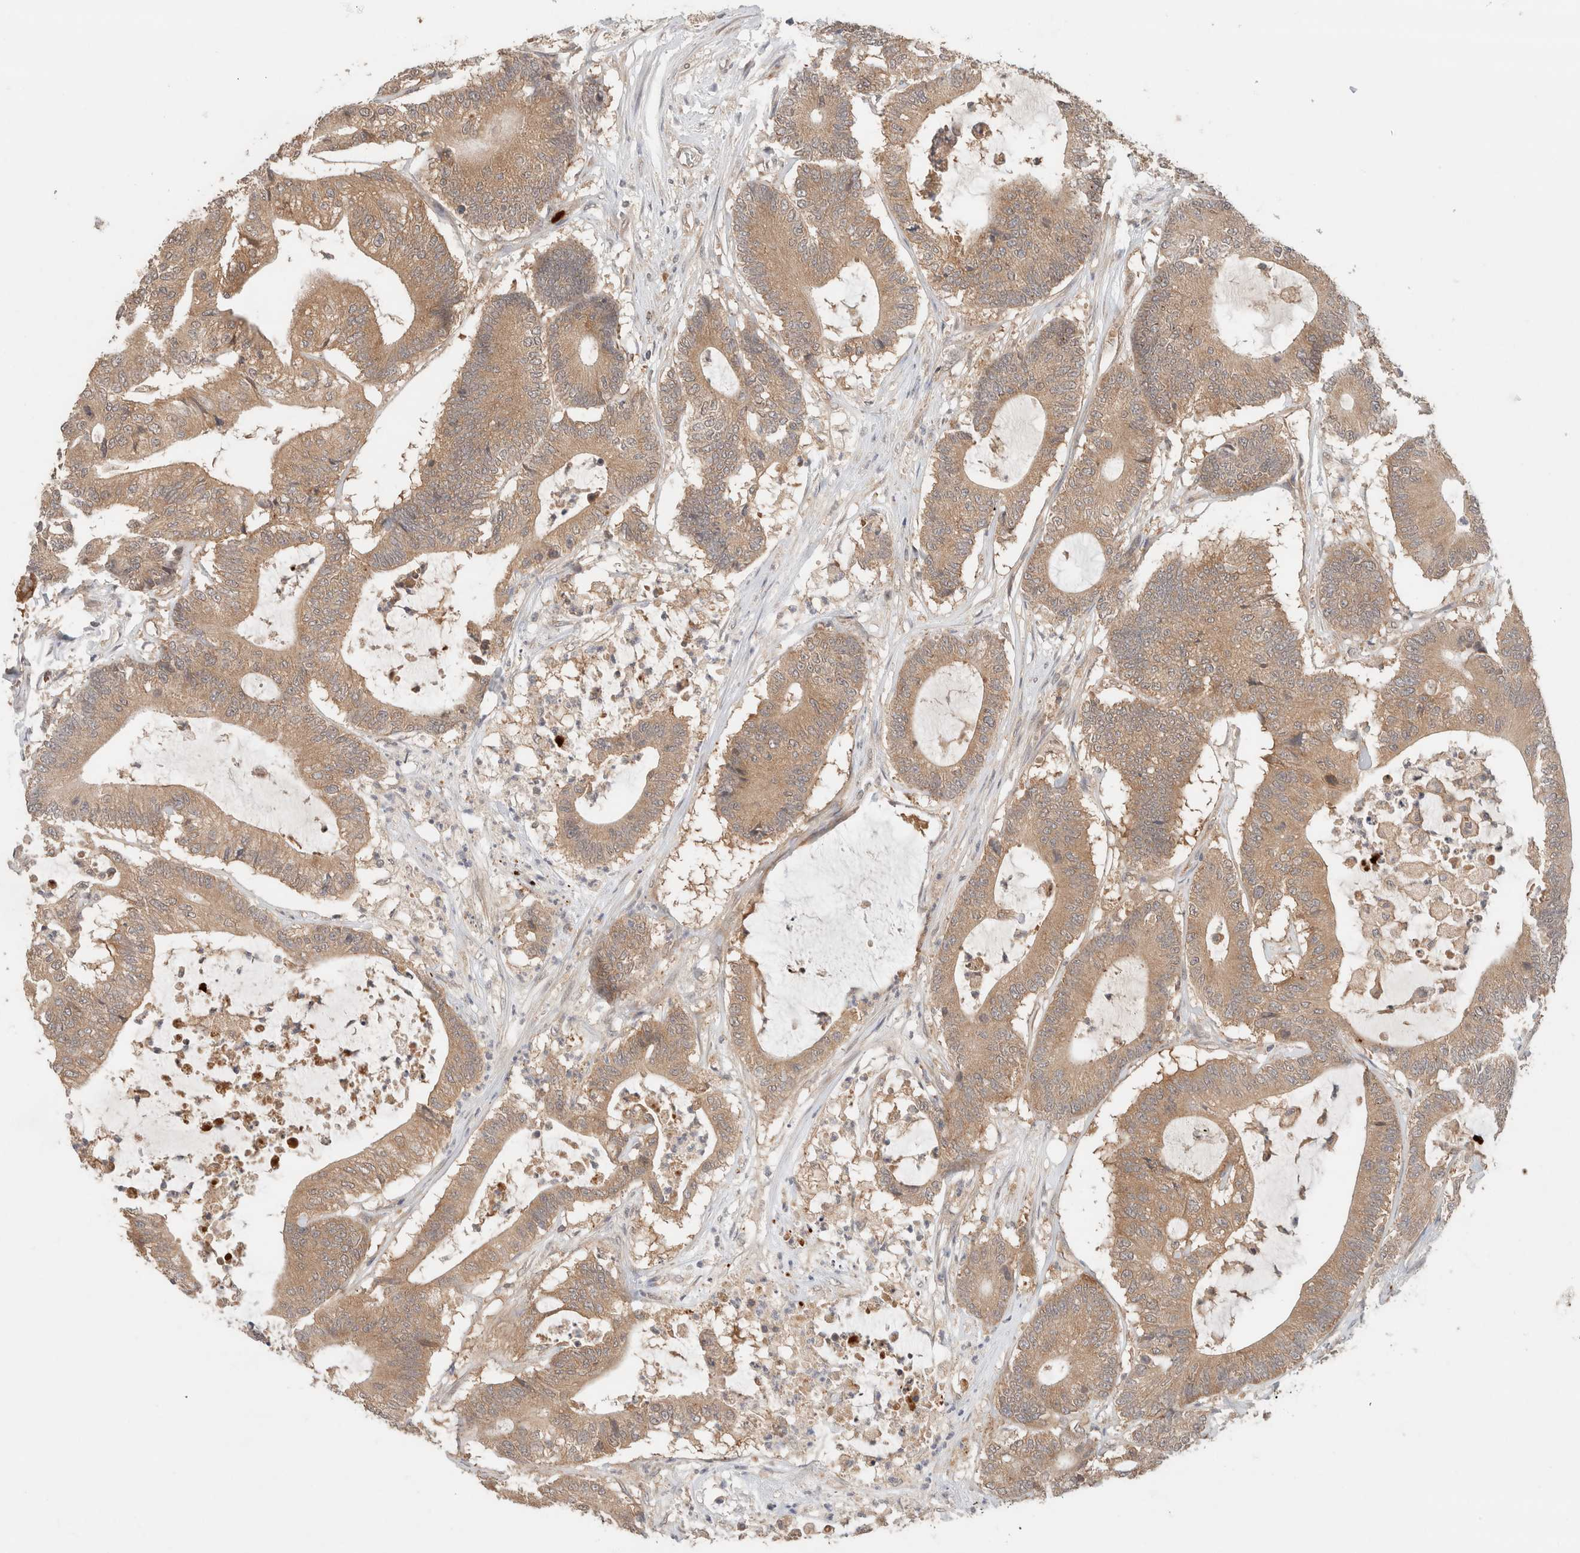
{"staining": {"intensity": "moderate", "quantity": ">75%", "location": "cytoplasmic/membranous"}, "tissue": "colorectal cancer", "cell_type": "Tumor cells", "image_type": "cancer", "snomed": [{"axis": "morphology", "description": "Adenocarcinoma, NOS"}, {"axis": "topography", "description": "Colon"}], "caption": "Moderate cytoplasmic/membranous positivity is seen in about >75% of tumor cells in colorectal cancer.", "gene": "ARFGEF2", "patient": {"sex": "female", "age": 84}}